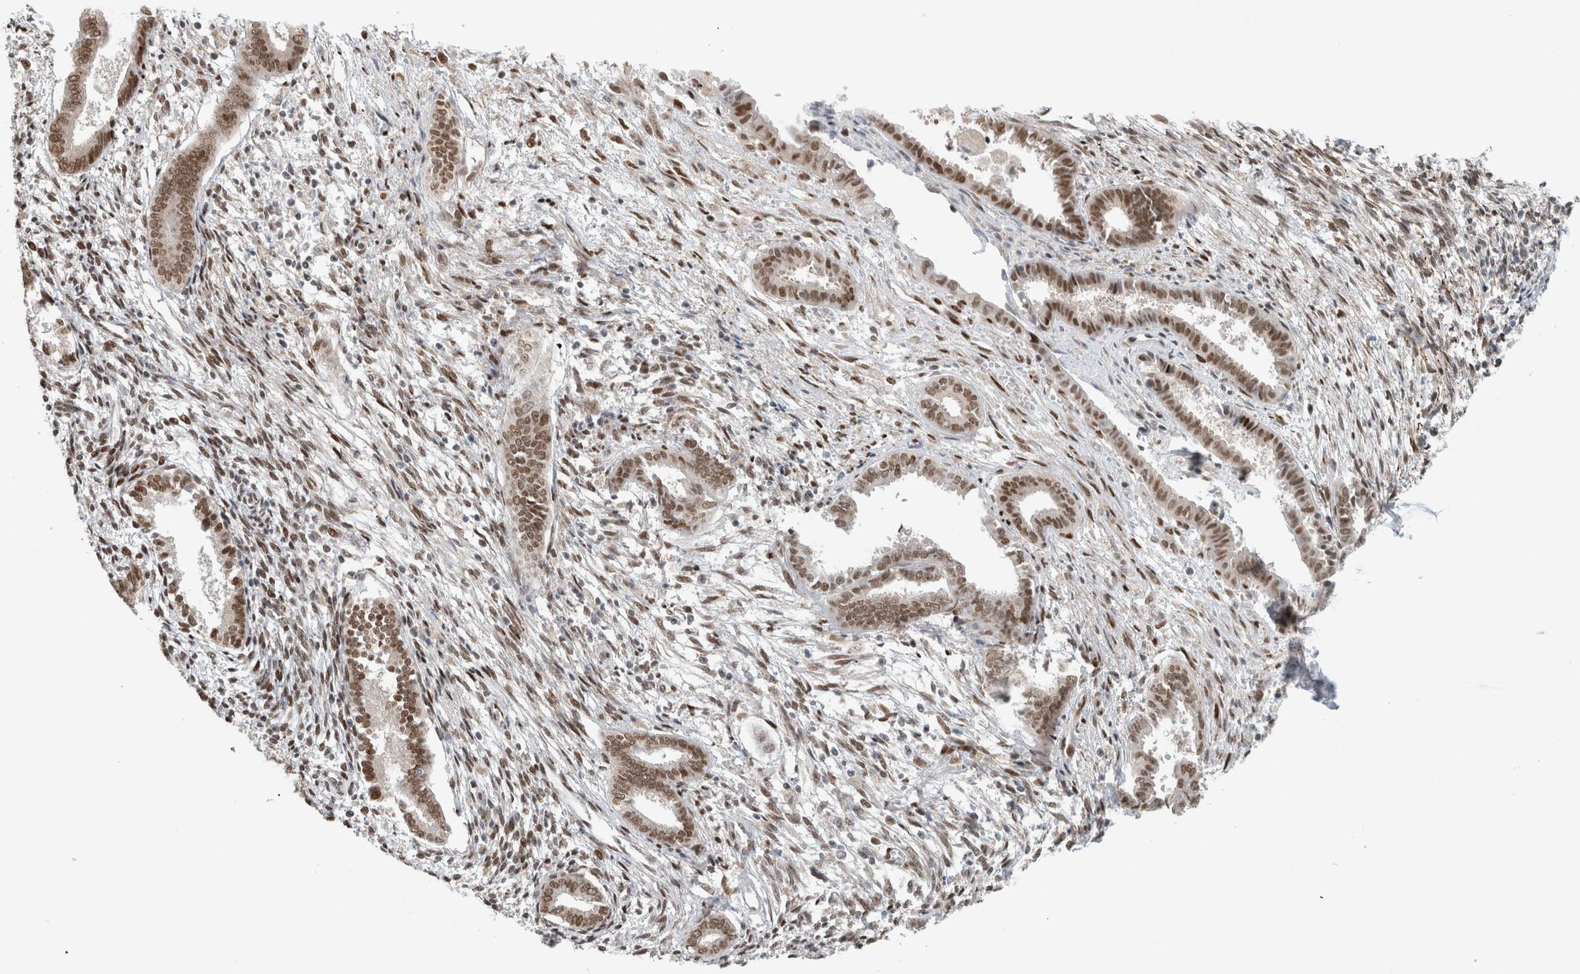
{"staining": {"intensity": "weak", "quantity": "25%-75%", "location": "nuclear"}, "tissue": "endometrium", "cell_type": "Cells in endometrial stroma", "image_type": "normal", "snomed": [{"axis": "morphology", "description": "Normal tissue, NOS"}, {"axis": "topography", "description": "Endometrium"}], "caption": "This micrograph demonstrates immunohistochemistry (IHC) staining of benign endometrium, with low weak nuclear staining in approximately 25%-75% of cells in endometrial stroma.", "gene": "HNRNPR", "patient": {"sex": "female", "age": 56}}